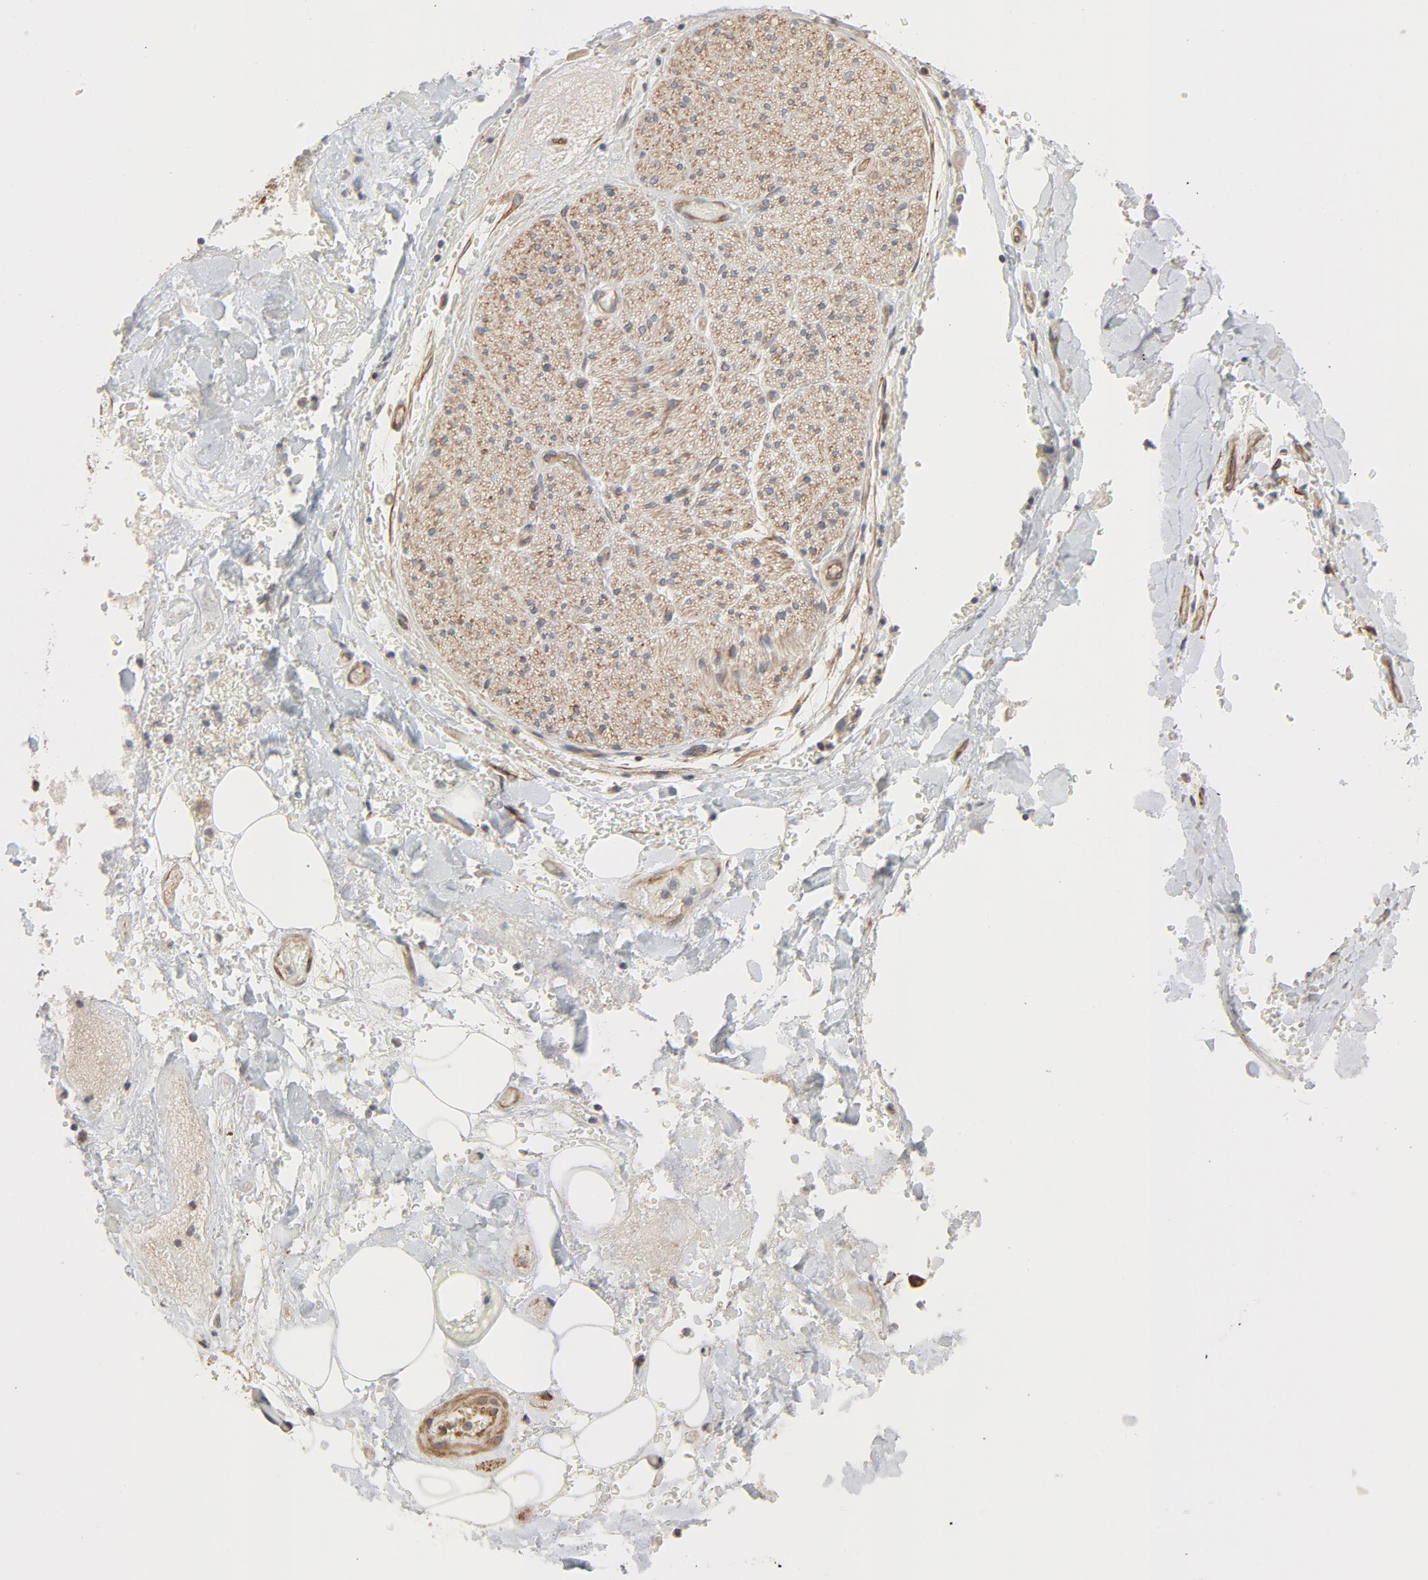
{"staining": {"intensity": "moderate", "quantity": ">75%", "location": "cytoplasmic/membranous"}, "tissue": "adipose tissue", "cell_type": "Adipocytes", "image_type": "normal", "snomed": [{"axis": "morphology", "description": "Normal tissue, NOS"}, {"axis": "morphology", "description": "Cholangiocarcinoma"}, {"axis": "topography", "description": "Liver"}, {"axis": "topography", "description": "Peripheral nerve tissue"}], "caption": "An immunohistochemistry (IHC) image of benign tissue is shown. Protein staining in brown highlights moderate cytoplasmic/membranous positivity in adipose tissue within adipocytes.", "gene": "TRIOBP", "patient": {"sex": "male", "age": 50}}